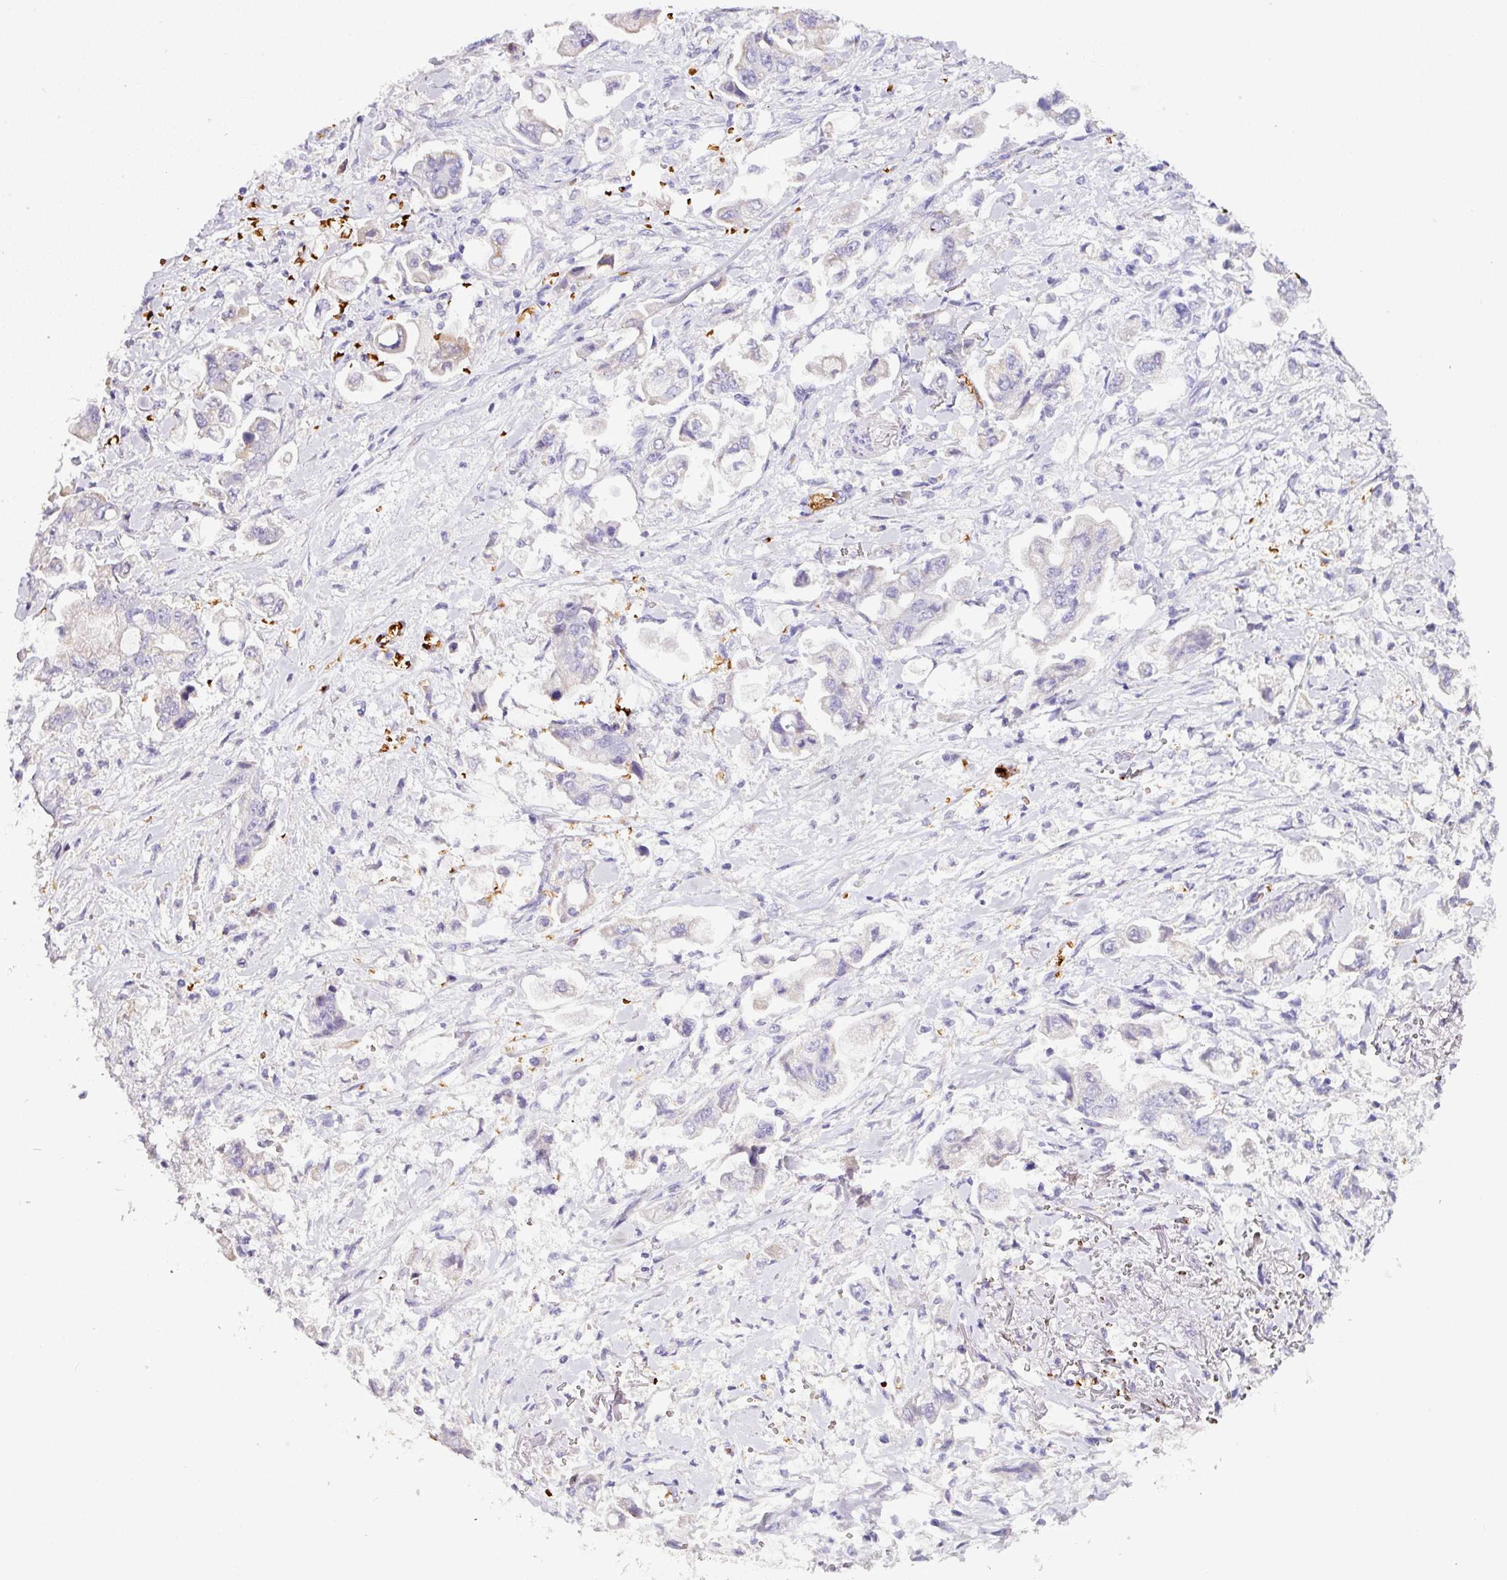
{"staining": {"intensity": "negative", "quantity": "none", "location": "none"}, "tissue": "stomach cancer", "cell_type": "Tumor cells", "image_type": "cancer", "snomed": [{"axis": "morphology", "description": "Adenocarcinoma, NOS"}, {"axis": "topography", "description": "Stomach"}], "caption": "An immunohistochemistry (IHC) micrograph of stomach cancer (adenocarcinoma) is shown. There is no staining in tumor cells of stomach cancer (adenocarcinoma).", "gene": "NAPSA", "patient": {"sex": "male", "age": 62}}